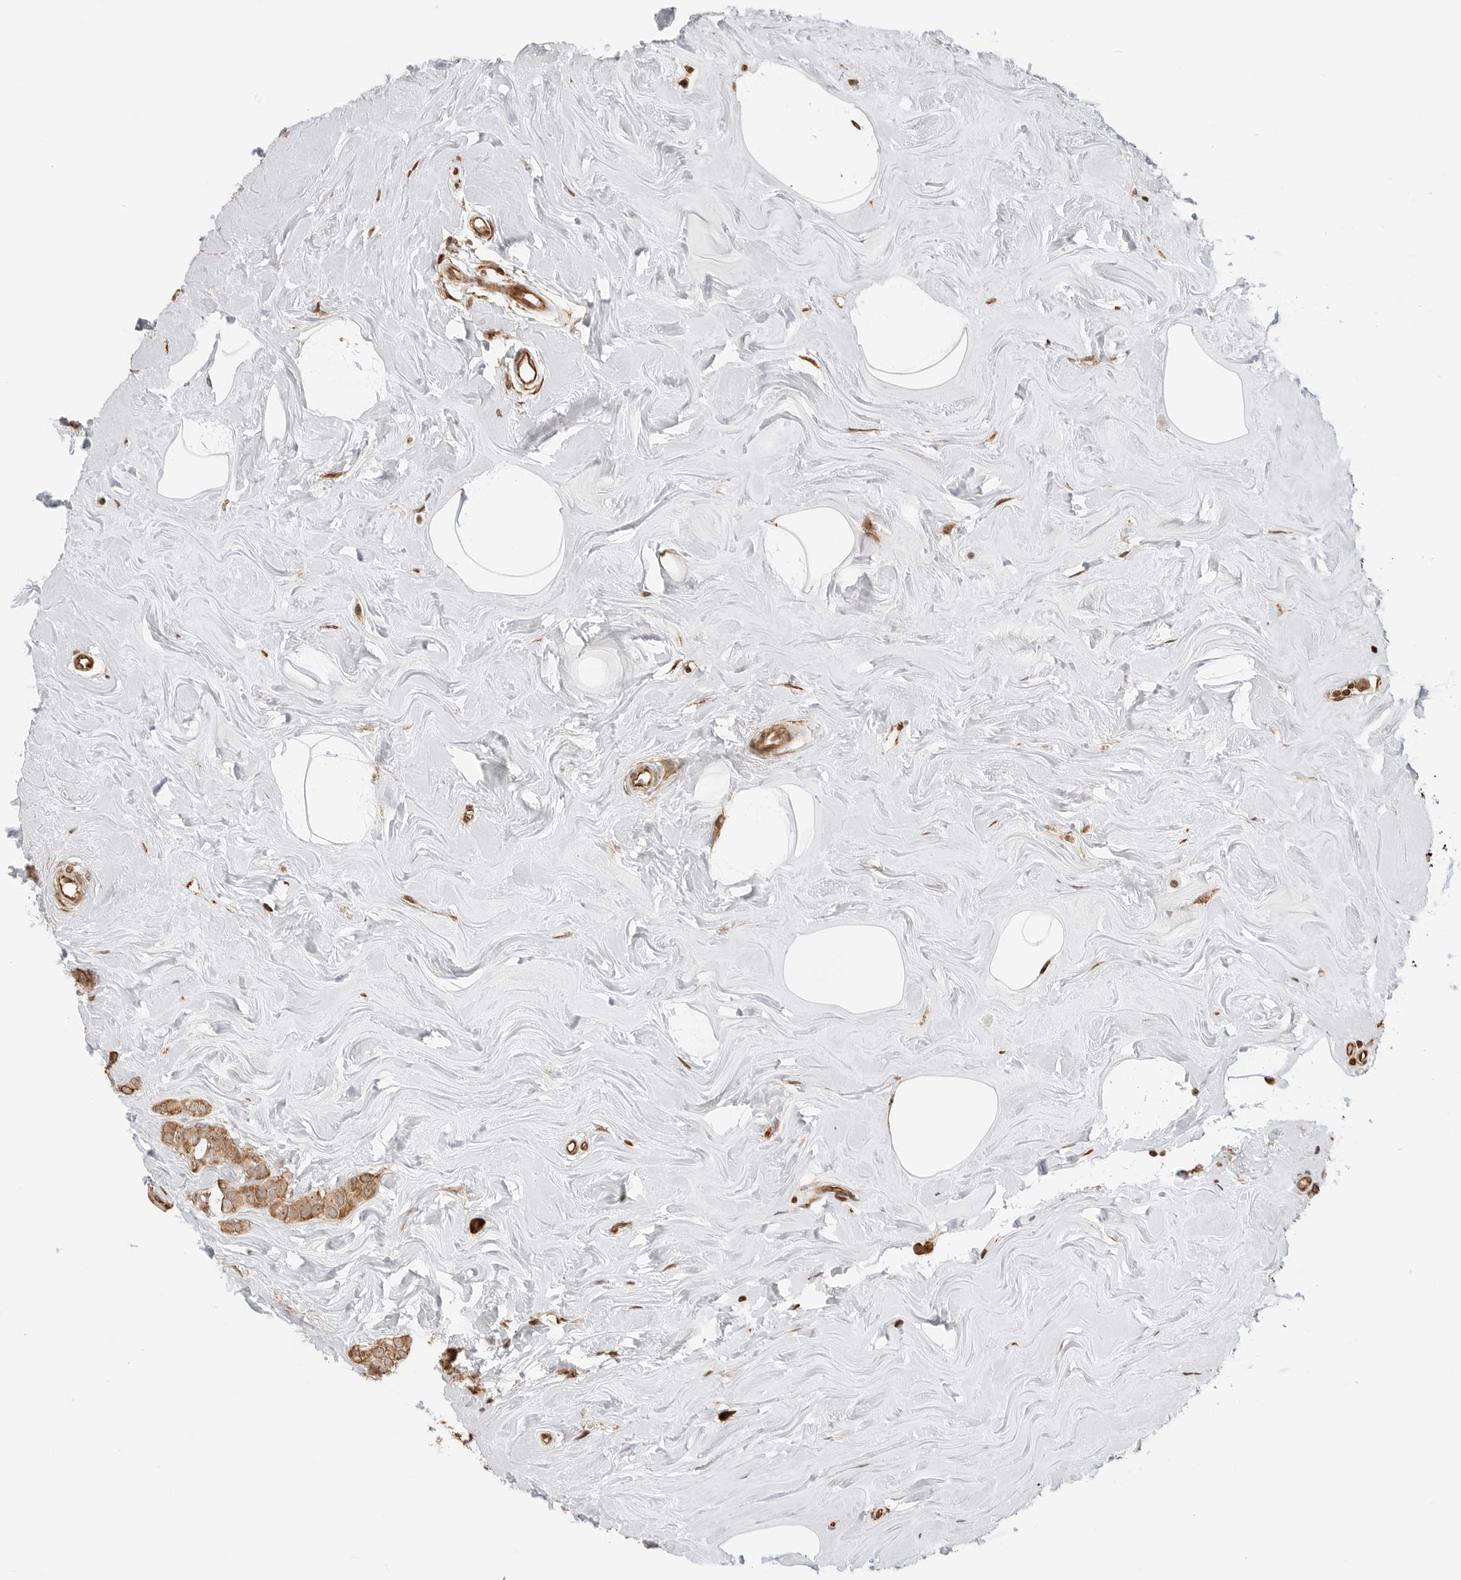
{"staining": {"intensity": "moderate", "quantity": ">75%", "location": "cytoplasmic/membranous,nuclear"}, "tissue": "breast cancer", "cell_type": "Tumor cells", "image_type": "cancer", "snomed": [{"axis": "morphology", "description": "Lobular carcinoma"}, {"axis": "topography", "description": "Breast"}], "caption": "Protein staining of breast lobular carcinoma tissue reveals moderate cytoplasmic/membranous and nuclear staining in about >75% of tumor cells.", "gene": "FKBP14", "patient": {"sex": "female", "age": 47}}